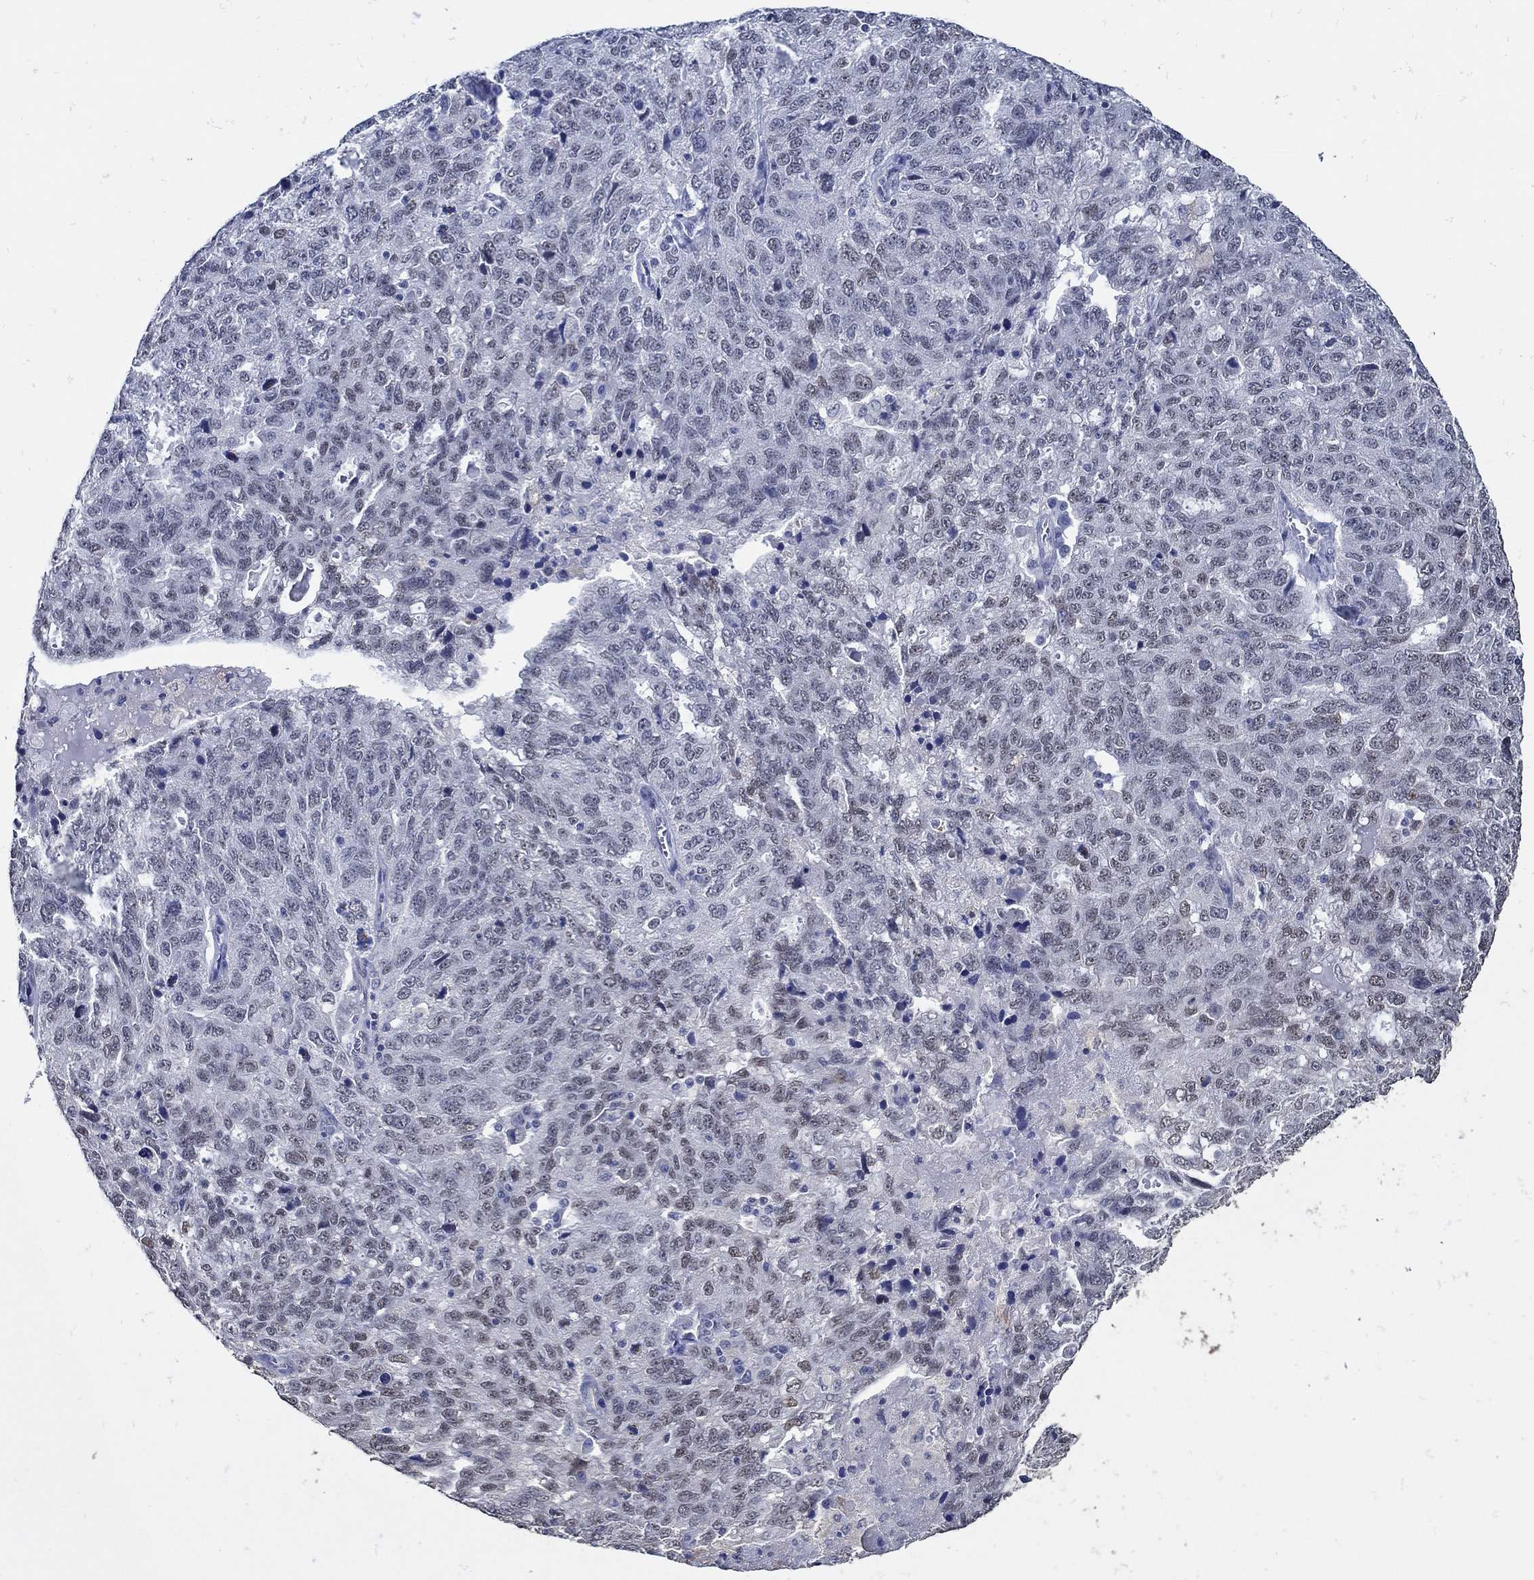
{"staining": {"intensity": "negative", "quantity": "none", "location": "none"}, "tissue": "ovarian cancer", "cell_type": "Tumor cells", "image_type": "cancer", "snomed": [{"axis": "morphology", "description": "Cystadenocarcinoma, serous, NOS"}, {"axis": "topography", "description": "Ovary"}], "caption": "An image of ovarian cancer (serous cystadenocarcinoma) stained for a protein shows no brown staining in tumor cells.", "gene": "KCNN3", "patient": {"sex": "female", "age": 71}}